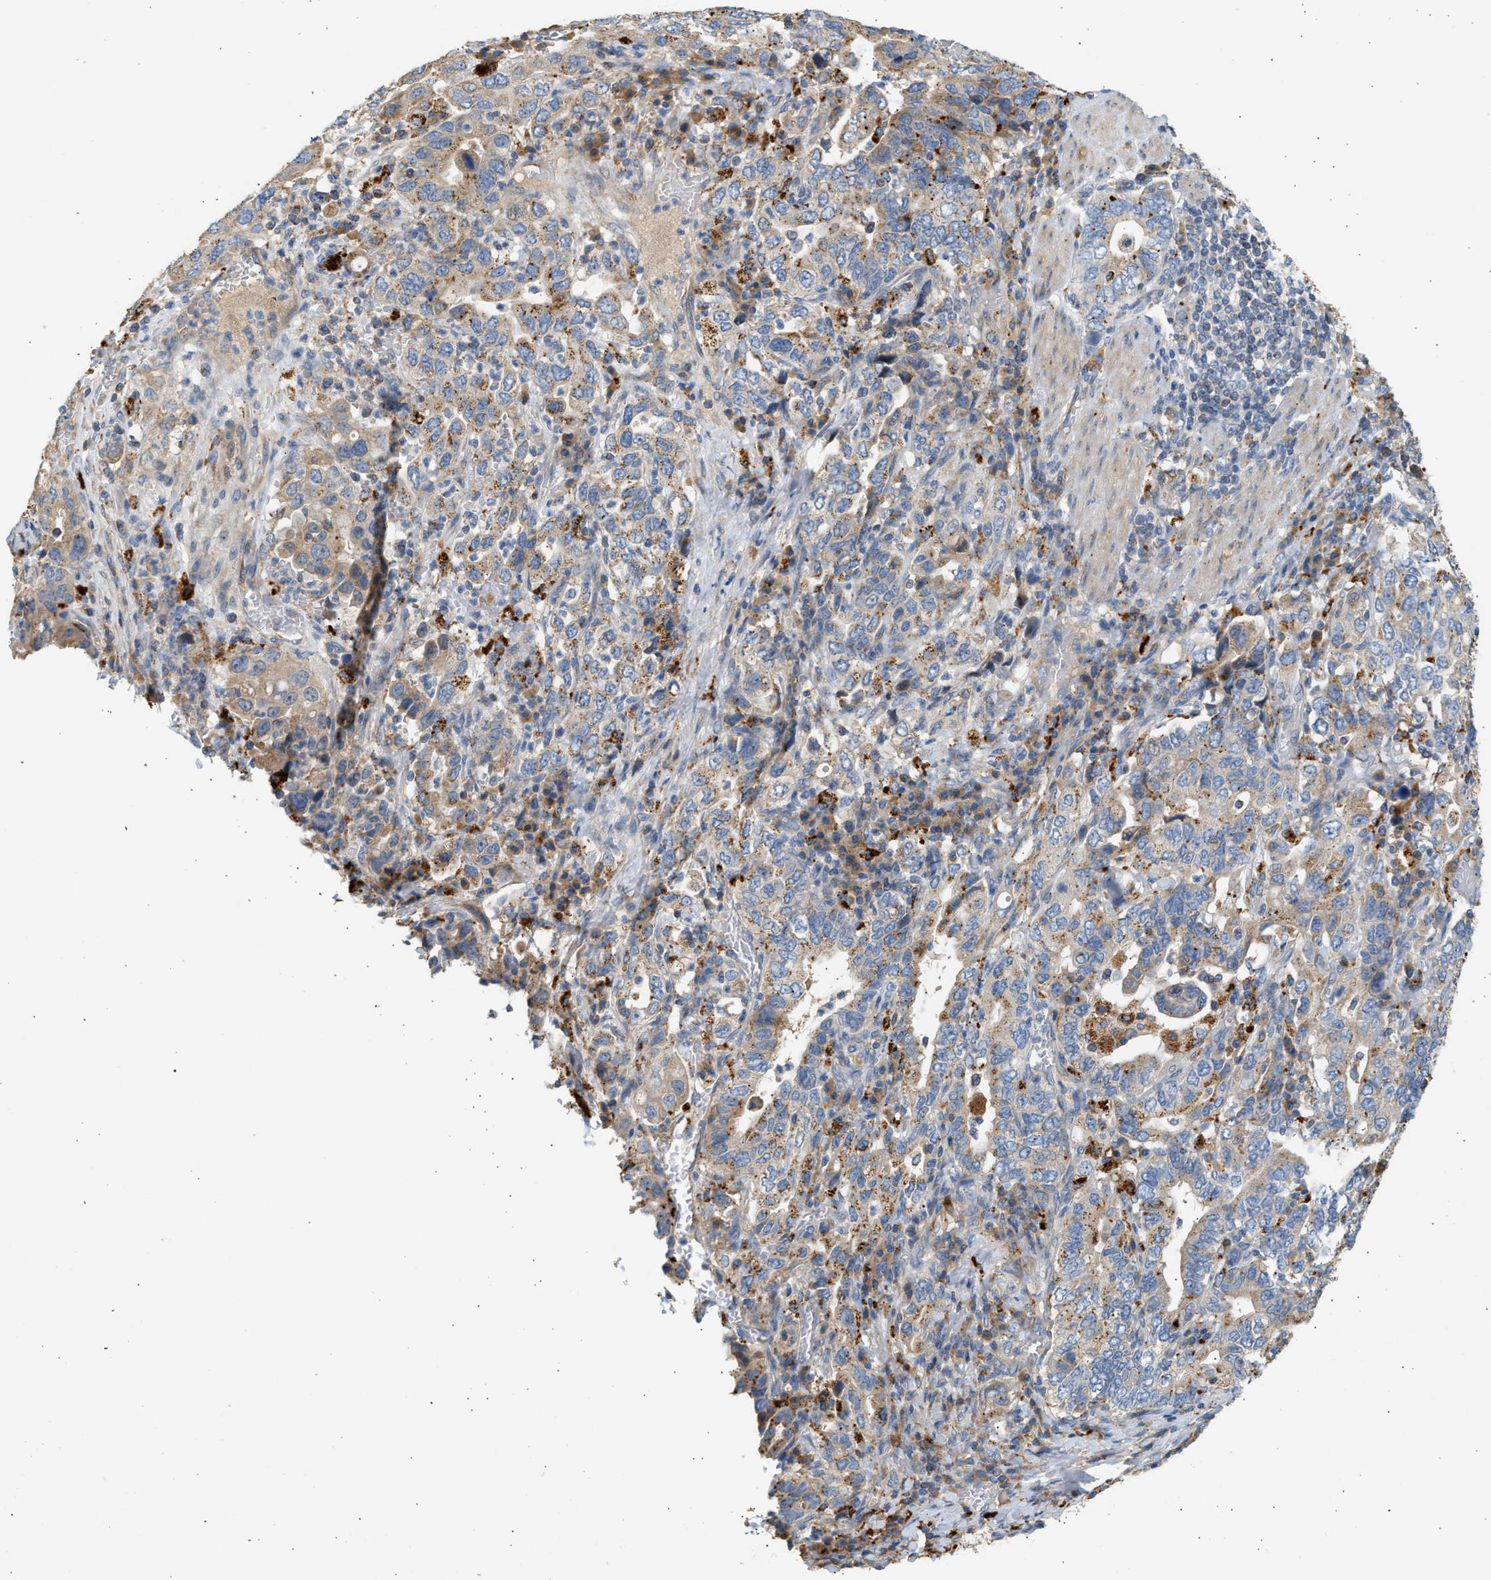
{"staining": {"intensity": "weak", "quantity": ">75%", "location": "cytoplasmic/membranous"}, "tissue": "stomach cancer", "cell_type": "Tumor cells", "image_type": "cancer", "snomed": [{"axis": "morphology", "description": "Adenocarcinoma, NOS"}, {"axis": "topography", "description": "Stomach, upper"}], "caption": "Human stomach cancer (adenocarcinoma) stained with a protein marker reveals weak staining in tumor cells.", "gene": "ENTHD1", "patient": {"sex": "male", "age": 62}}